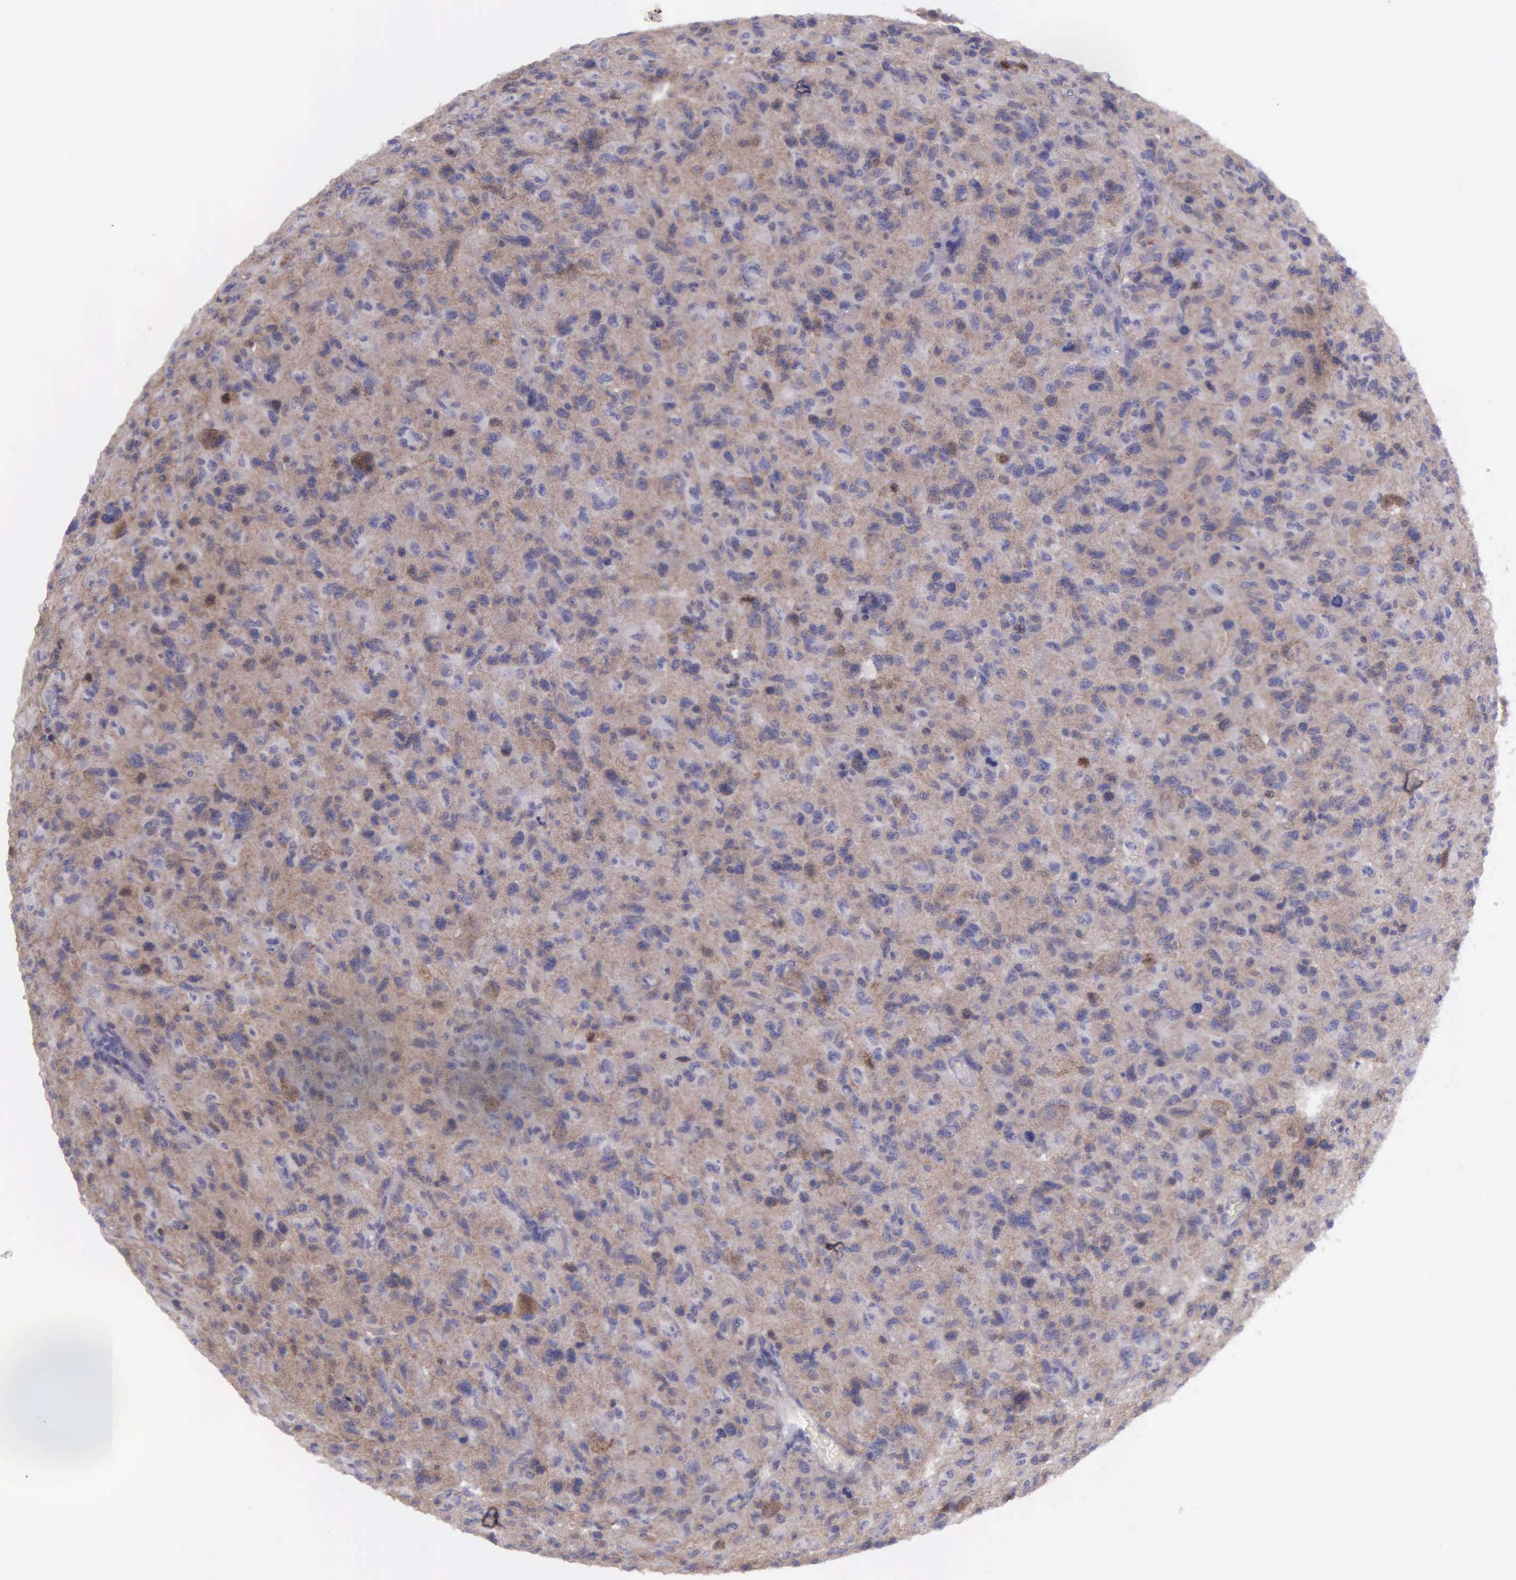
{"staining": {"intensity": "negative", "quantity": "none", "location": "none"}, "tissue": "glioma", "cell_type": "Tumor cells", "image_type": "cancer", "snomed": [{"axis": "morphology", "description": "Glioma, malignant, High grade"}, {"axis": "topography", "description": "Brain"}], "caption": "Tumor cells show no significant protein staining in glioma. (Stains: DAB (3,3'-diaminobenzidine) immunohistochemistry (IHC) with hematoxylin counter stain, Microscopy: brightfield microscopy at high magnification).", "gene": "MICAL3", "patient": {"sex": "female", "age": 60}}